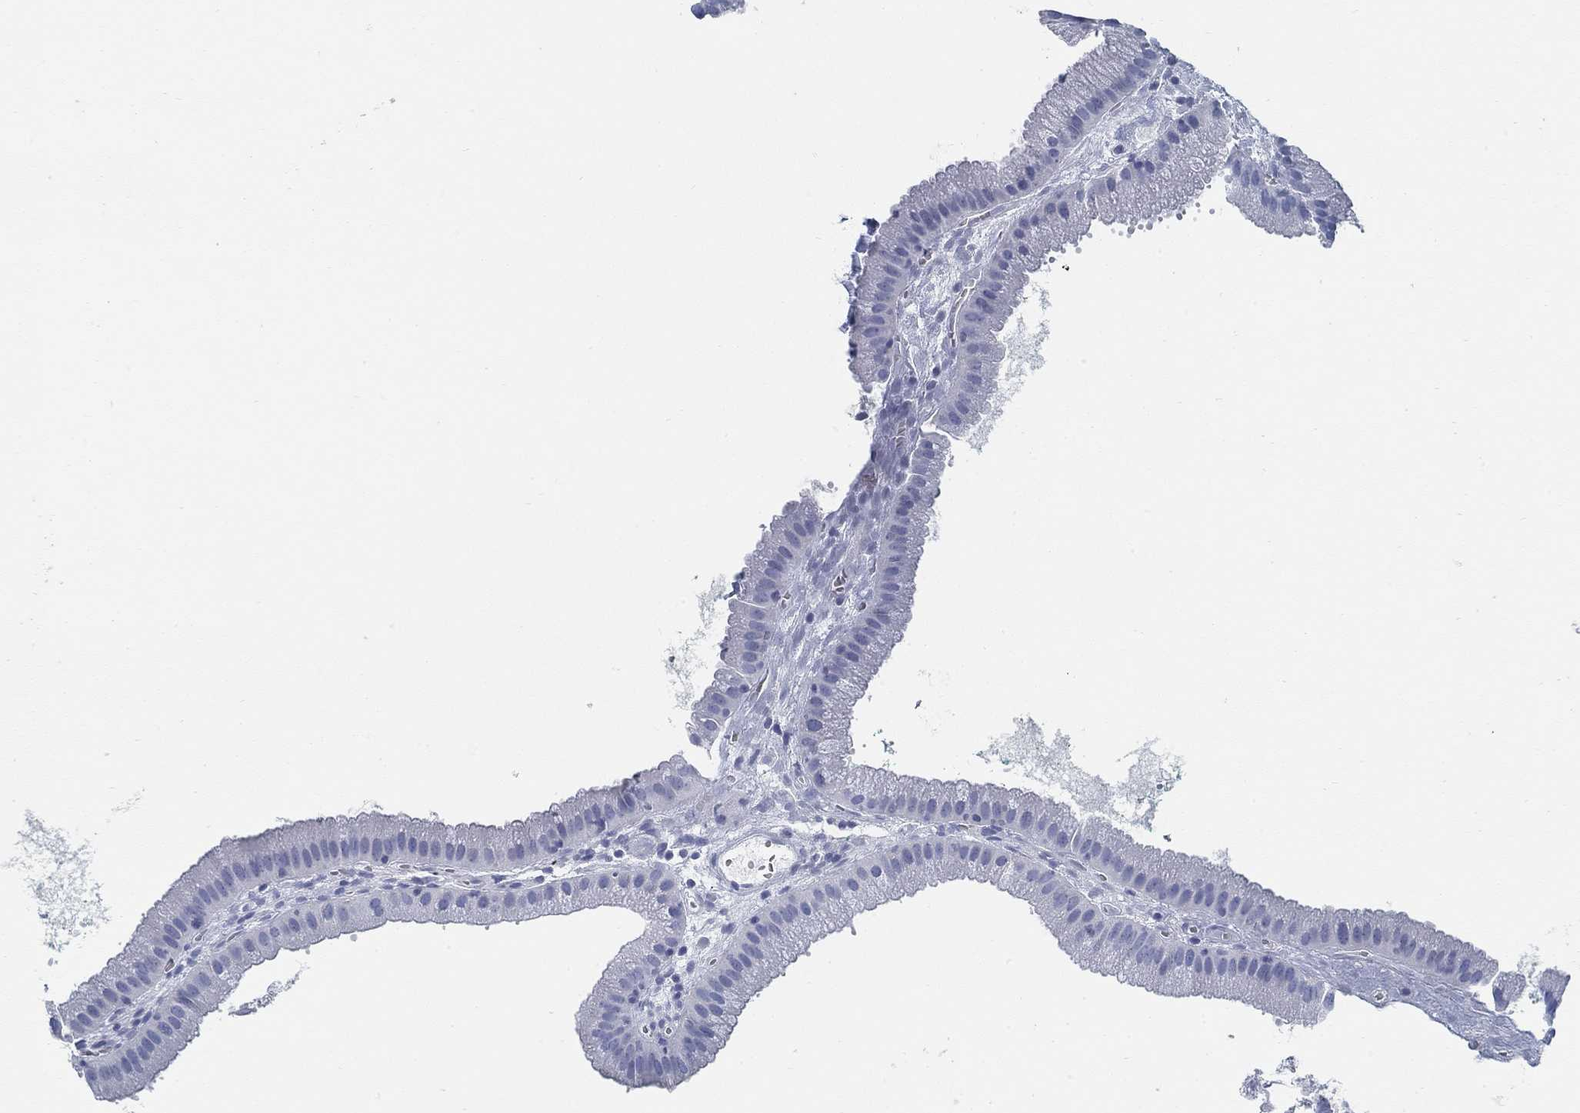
{"staining": {"intensity": "negative", "quantity": "none", "location": "none"}, "tissue": "gallbladder", "cell_type": "Glandular cells", "image_type": "normal", "snomed": [{"axis": "morphology", "description": "Normal tissue, NOS"}, {"axis": "topography", "description": "Gallbladder"}], "caption": "Glandular cells show no significant staining in unremarkable gallbladder. Brightfield microscopy of IHC stained with DAB (3,3'-diaminobenzidine) (brown) and hematoxylin (blue), captured at high magnification.", "gene": "SLC45A1", "patient": {"sex": "male", "age": 67}}